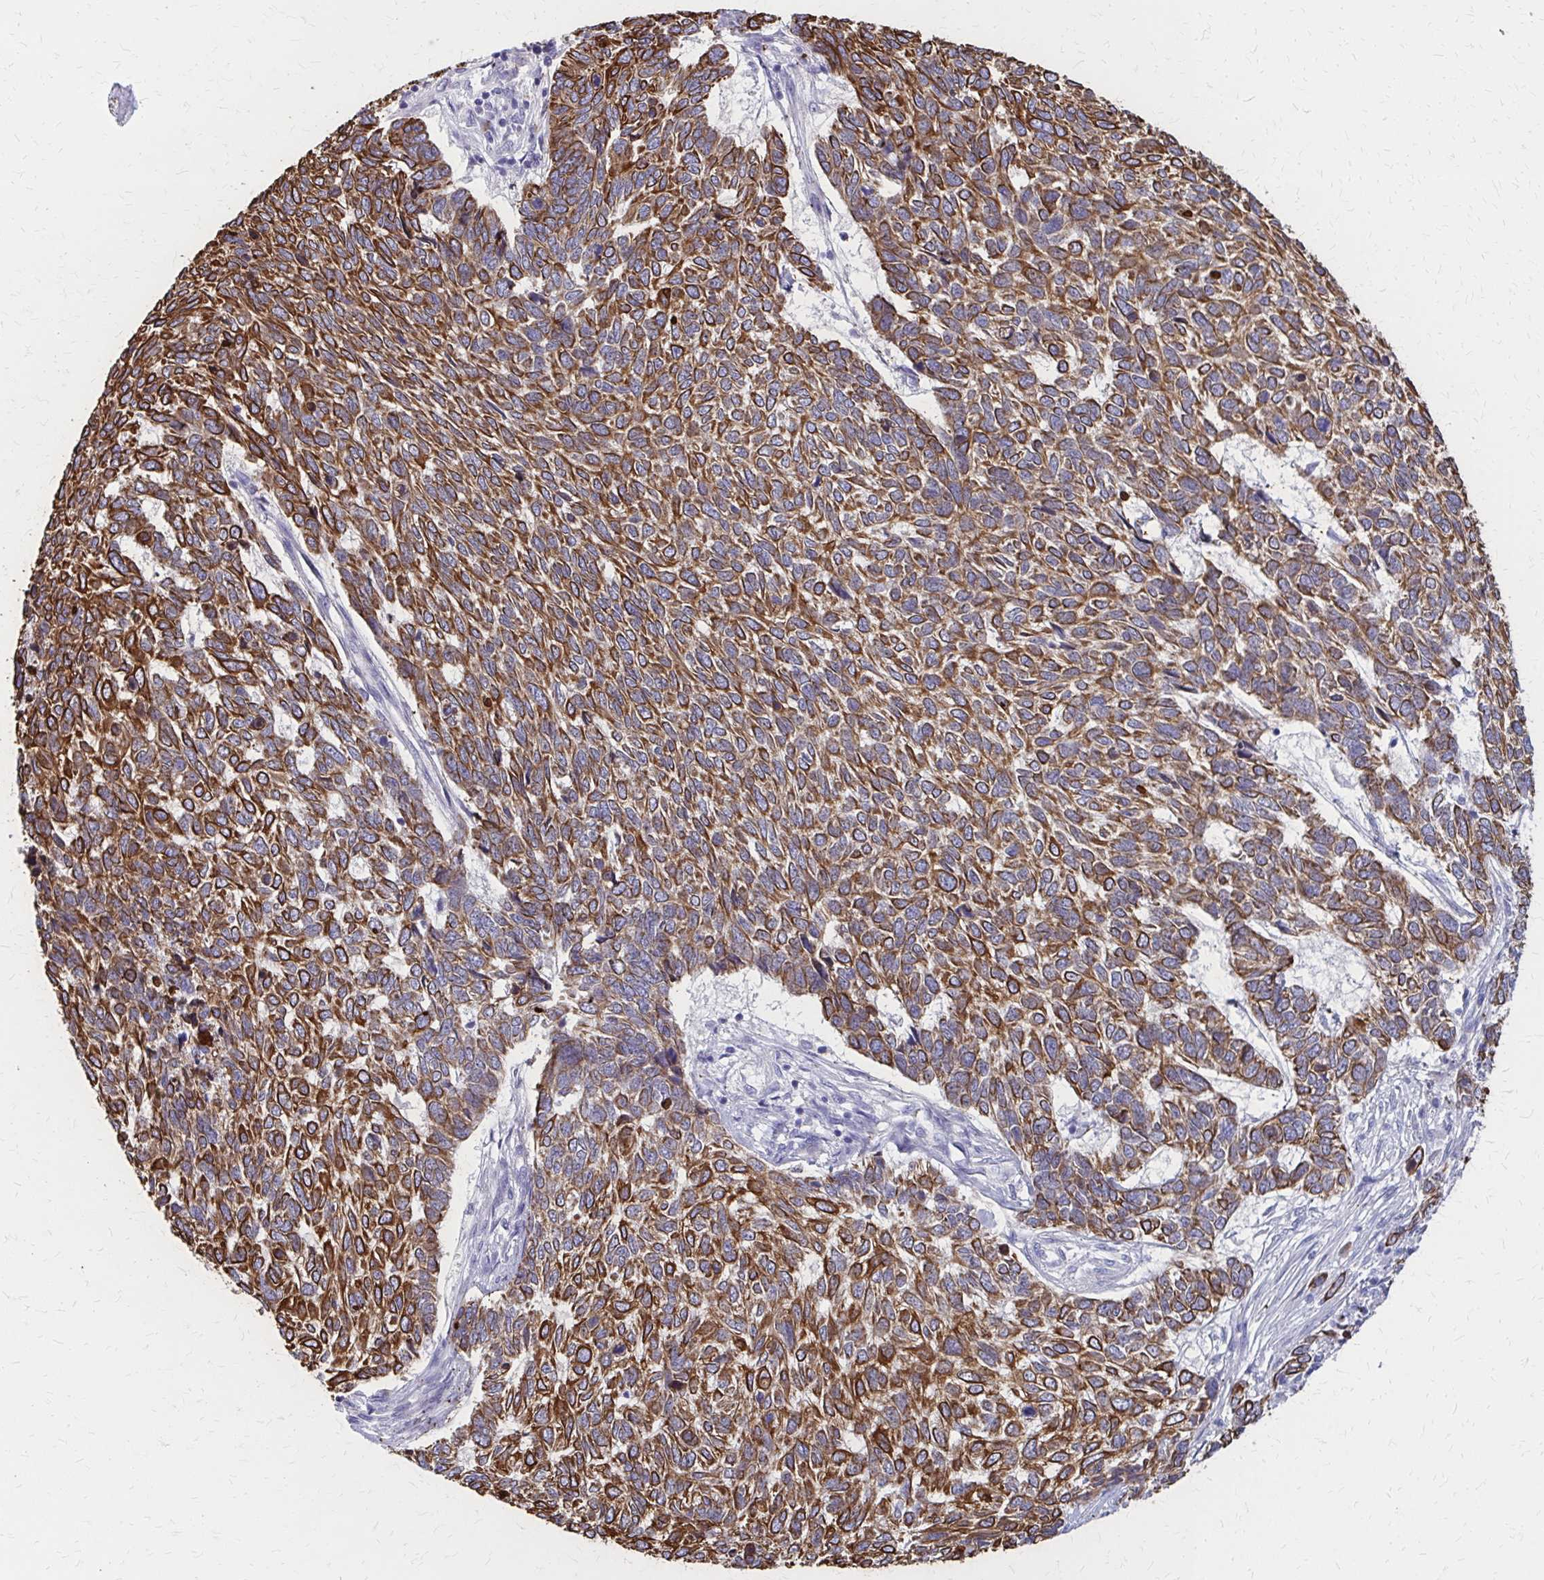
{"staining": {"intensity": "strong", "quantity": ">75%", "location": "cytoplasmic/membranous"}, "tissue": "skin cancer", "cell_type": "Tumor cells", "image_type": "cancer", "snomed": [{"axis": "morphology", "description": "Basal cell carcinoma"}, {"axis": "topography", "description": "Skin"}], "caption": "Immunohistochemical staining of skin basal cell carcinoma displays high levels of strong cytoplasmic/membranous protein staining in about >75% of tumor cells.", "gene": "GLYATL2", "patient": {"sex": "female", "age": 65}}